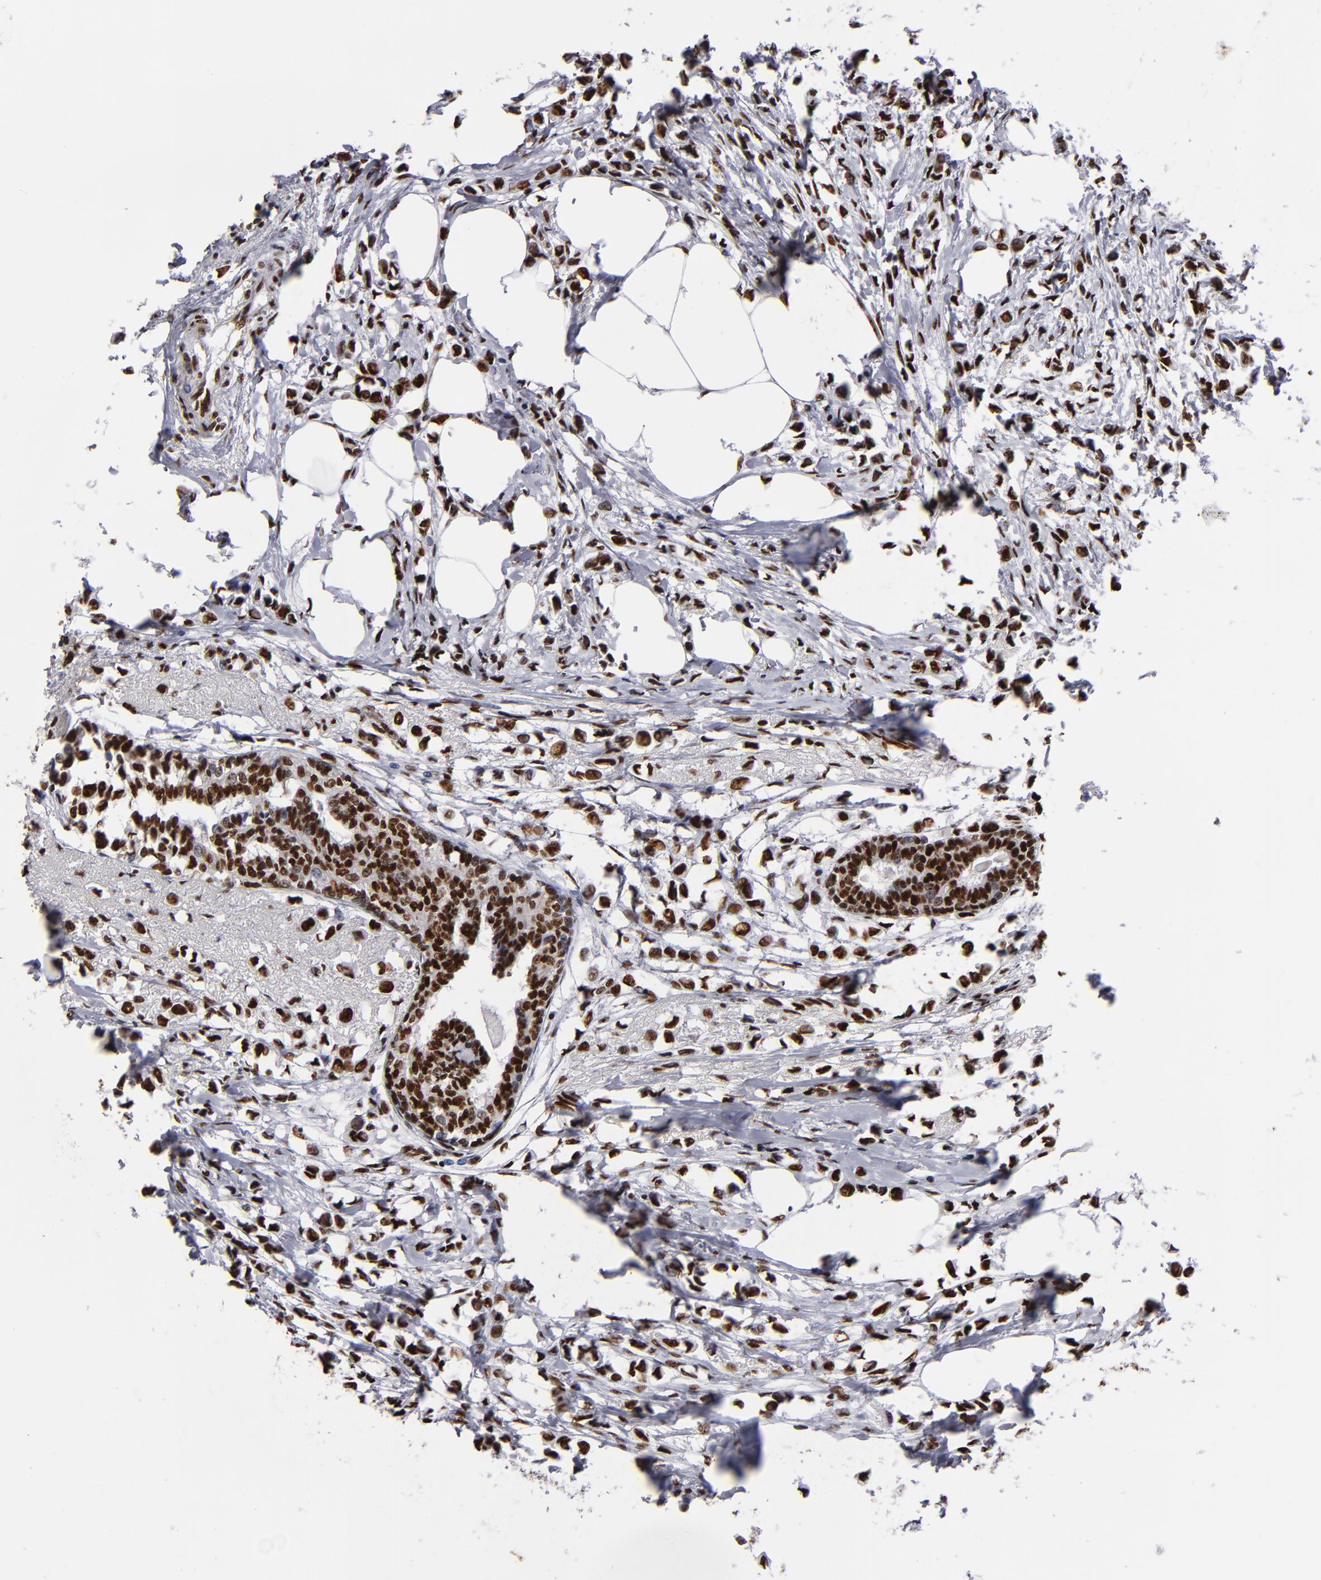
{"staining": {"intensity": "strong", "quantity": ">75%", "location": "nuclear"}, "tissue": "breast cancer", "cell_type": "Tumor cells", "image_type": "cancer", "snomed": [{"axis": "morphology", "description": "Lobular carcinoma"}, {"axis": "topography", "description": "Breast"}], "caption": "An immunohistochemistry (IHC) histopathology image of neoplastic tissue is shown. Protein staining in brown labels strong nuclear positivity in breast cancer within tumor cells.", "gene": "MRE11", "patient": {"sex": "female", "age": 51}}